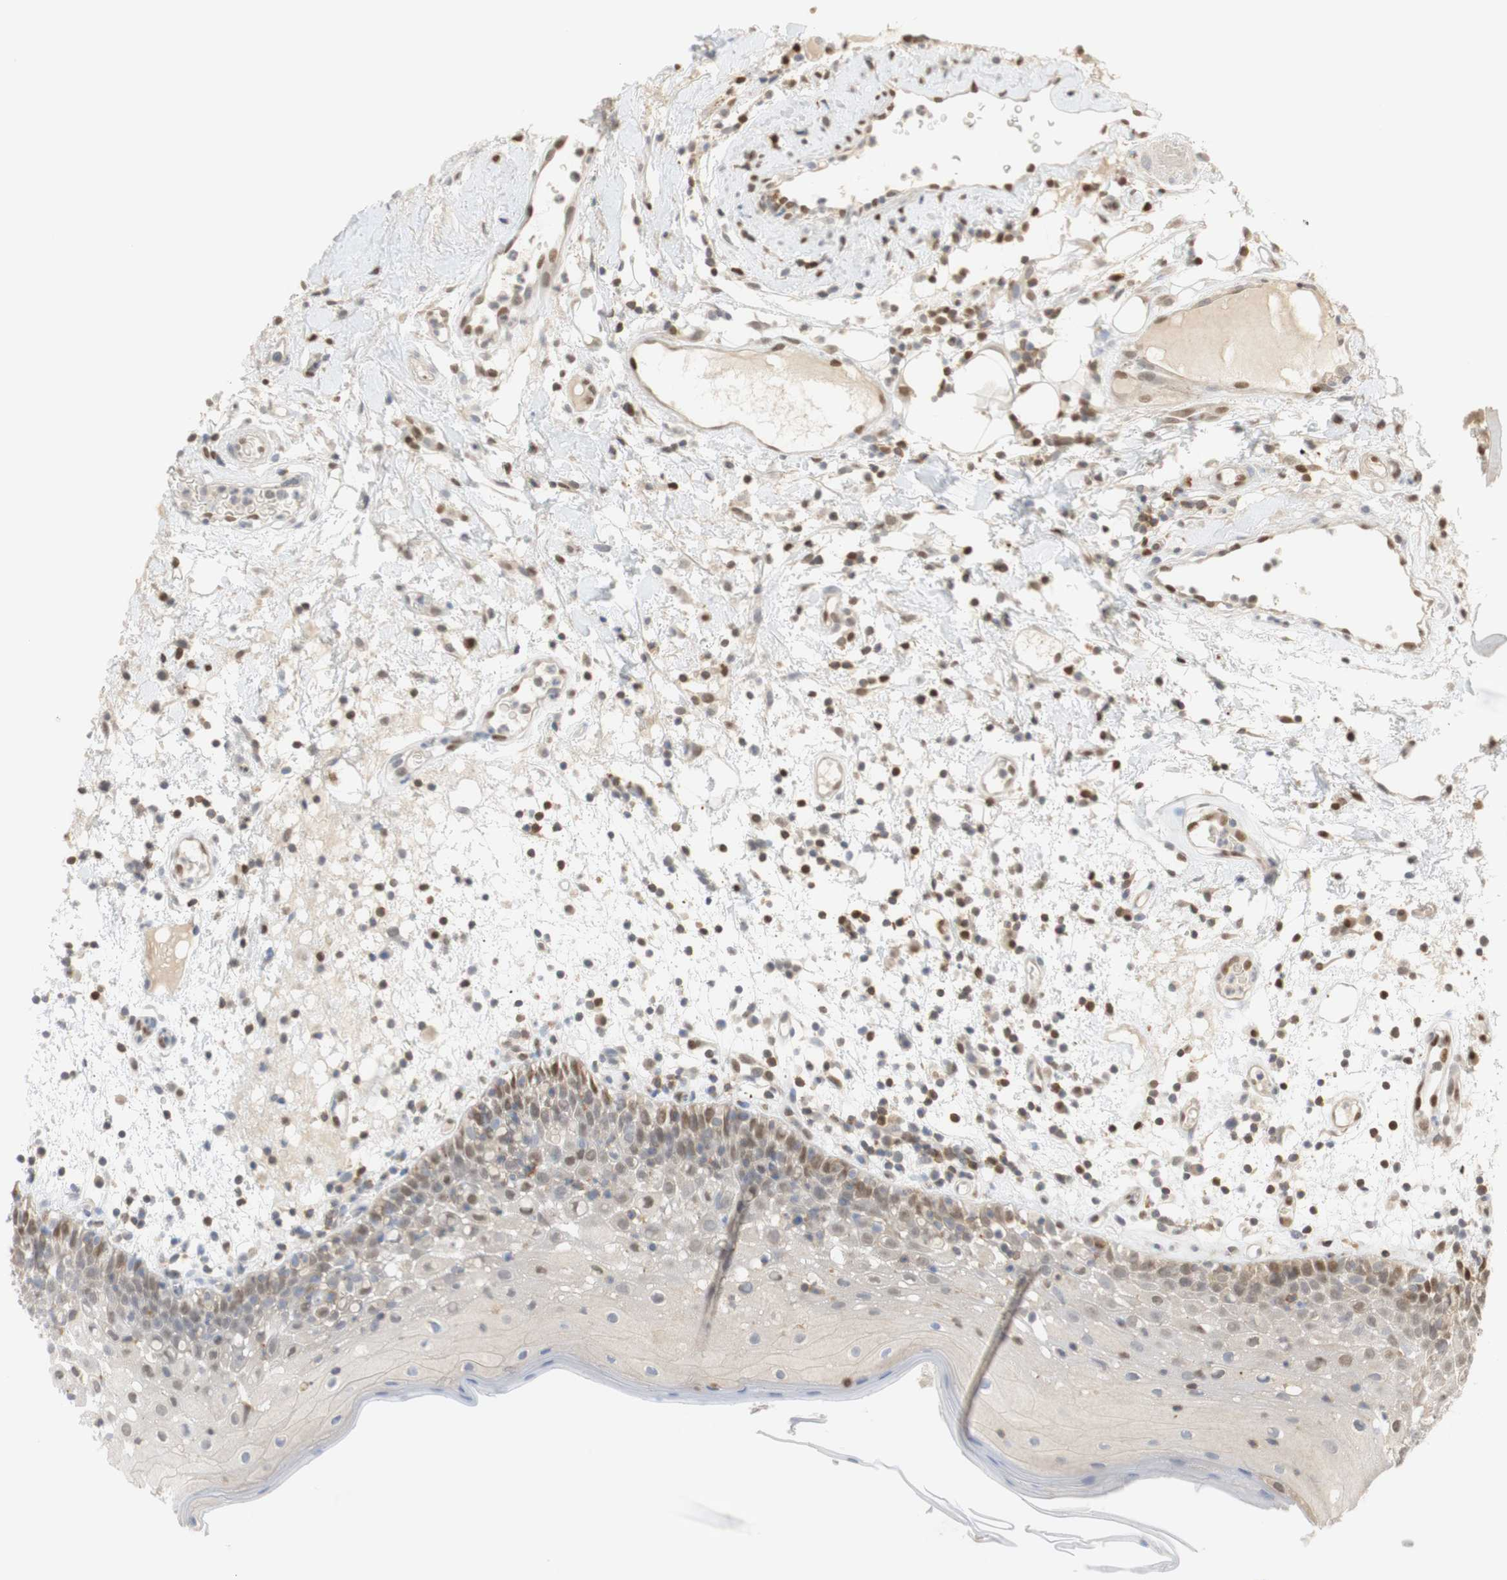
{"staining": {"intensity": "moderate", "quantity": "<25%", "location": "nuclear"}, "tissue": "oral mucosa", "cell_type": "Squamous epithelial cells", "image_type": "normal", "snomed": [{"axis": "morphology", "description": "Normal tissue, NOS"}, {"axis": "morphology", "description": "Squamous cell carcinoma, NOS"}, {"axis": "topography", "description": "Skeletal muscle"}, {"axis": "topography", "description": "Oral tissue"}], "caption": "The micrograph reveals immunohistochemical staining of unremarkable oral mucosa. There is moderate nuclear expression is present in about <25% of squamous epithelial cells. (DAB (3,3'-diaminobenzidine) IHC, brown staining for protein, blue staining for nuclei).", "gene": "NAP1L4", "patient": {"sex": "male", "age": 71}}